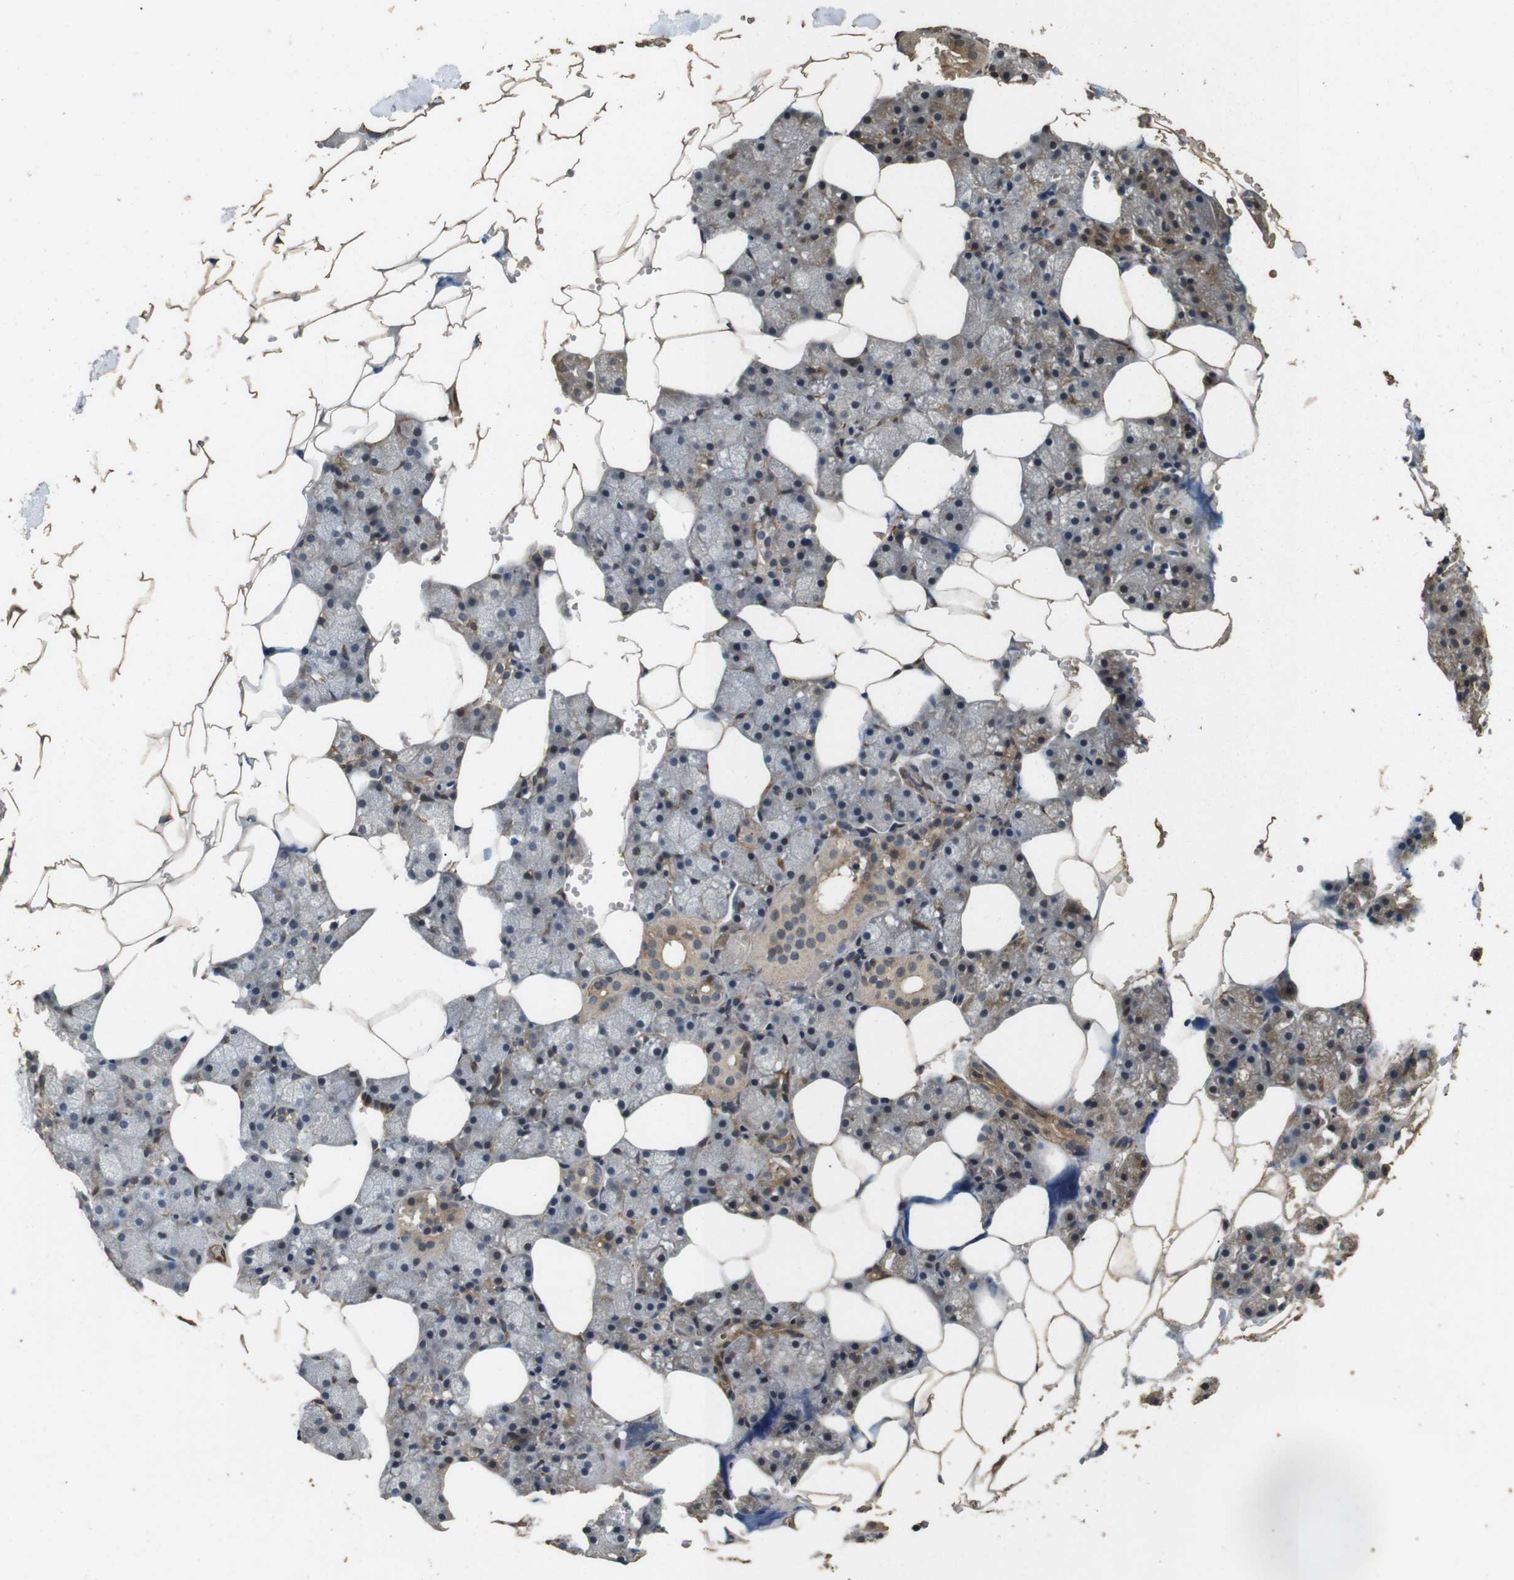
{"staining": {"intensity": "moderate", "quantity": "25%-75%", "location": "cytoplasmic/membranous"}, "tissue": "salivary gland", "cell_type": "Glandular cells", "image_type": "normal", "snomed": [{"axis": "morphology", "description": "Normal tissue, NOS"}, {"axis": "topography", "description": "Salivary gland"}], "caption": "Glandular cells demonstrate medium levels of moderate cytoplasmic/membranous positivity in about 25%-75% of cells in benign salivary gland.", "gene": "CNPY4", "patient": {"sex": "male", "age": 62}}